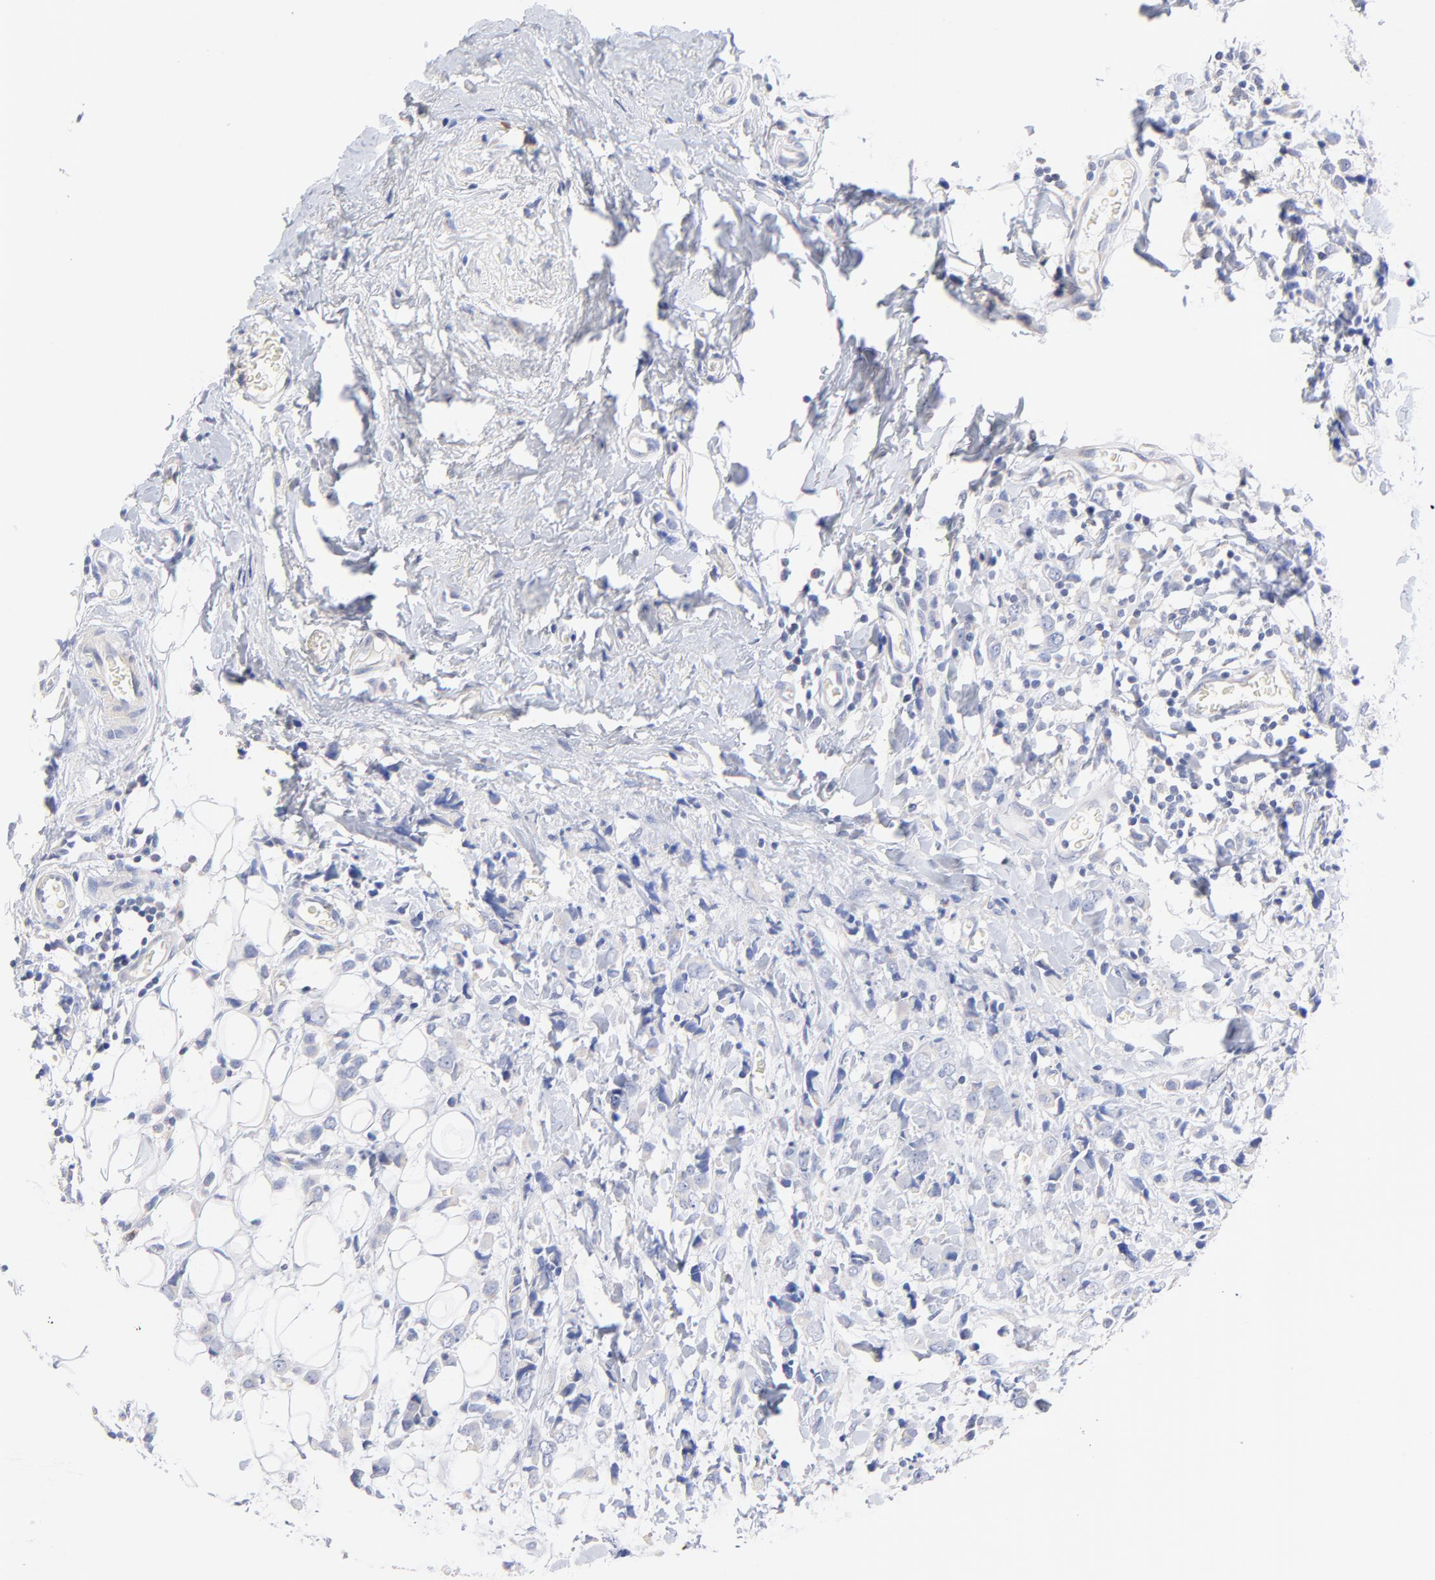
{"staining": {"intensity": "negative", "quantity": "none", "location": "none"}, "tissue": "breast cancer", "cell_type": "Tumor cells", "image_type": "cancer", "snomed": [{"axis": "morphology", "description": "Lobular carcinoma"}, {"axis": "topography", "description": "Breast"}], "caption": "Lobular carcinoma (breast) stained for a protein using immunohistochemistry shows no positivity tumor cells.", "gene": "TWNK", "patient": {"sex": "female", "age": 57}}